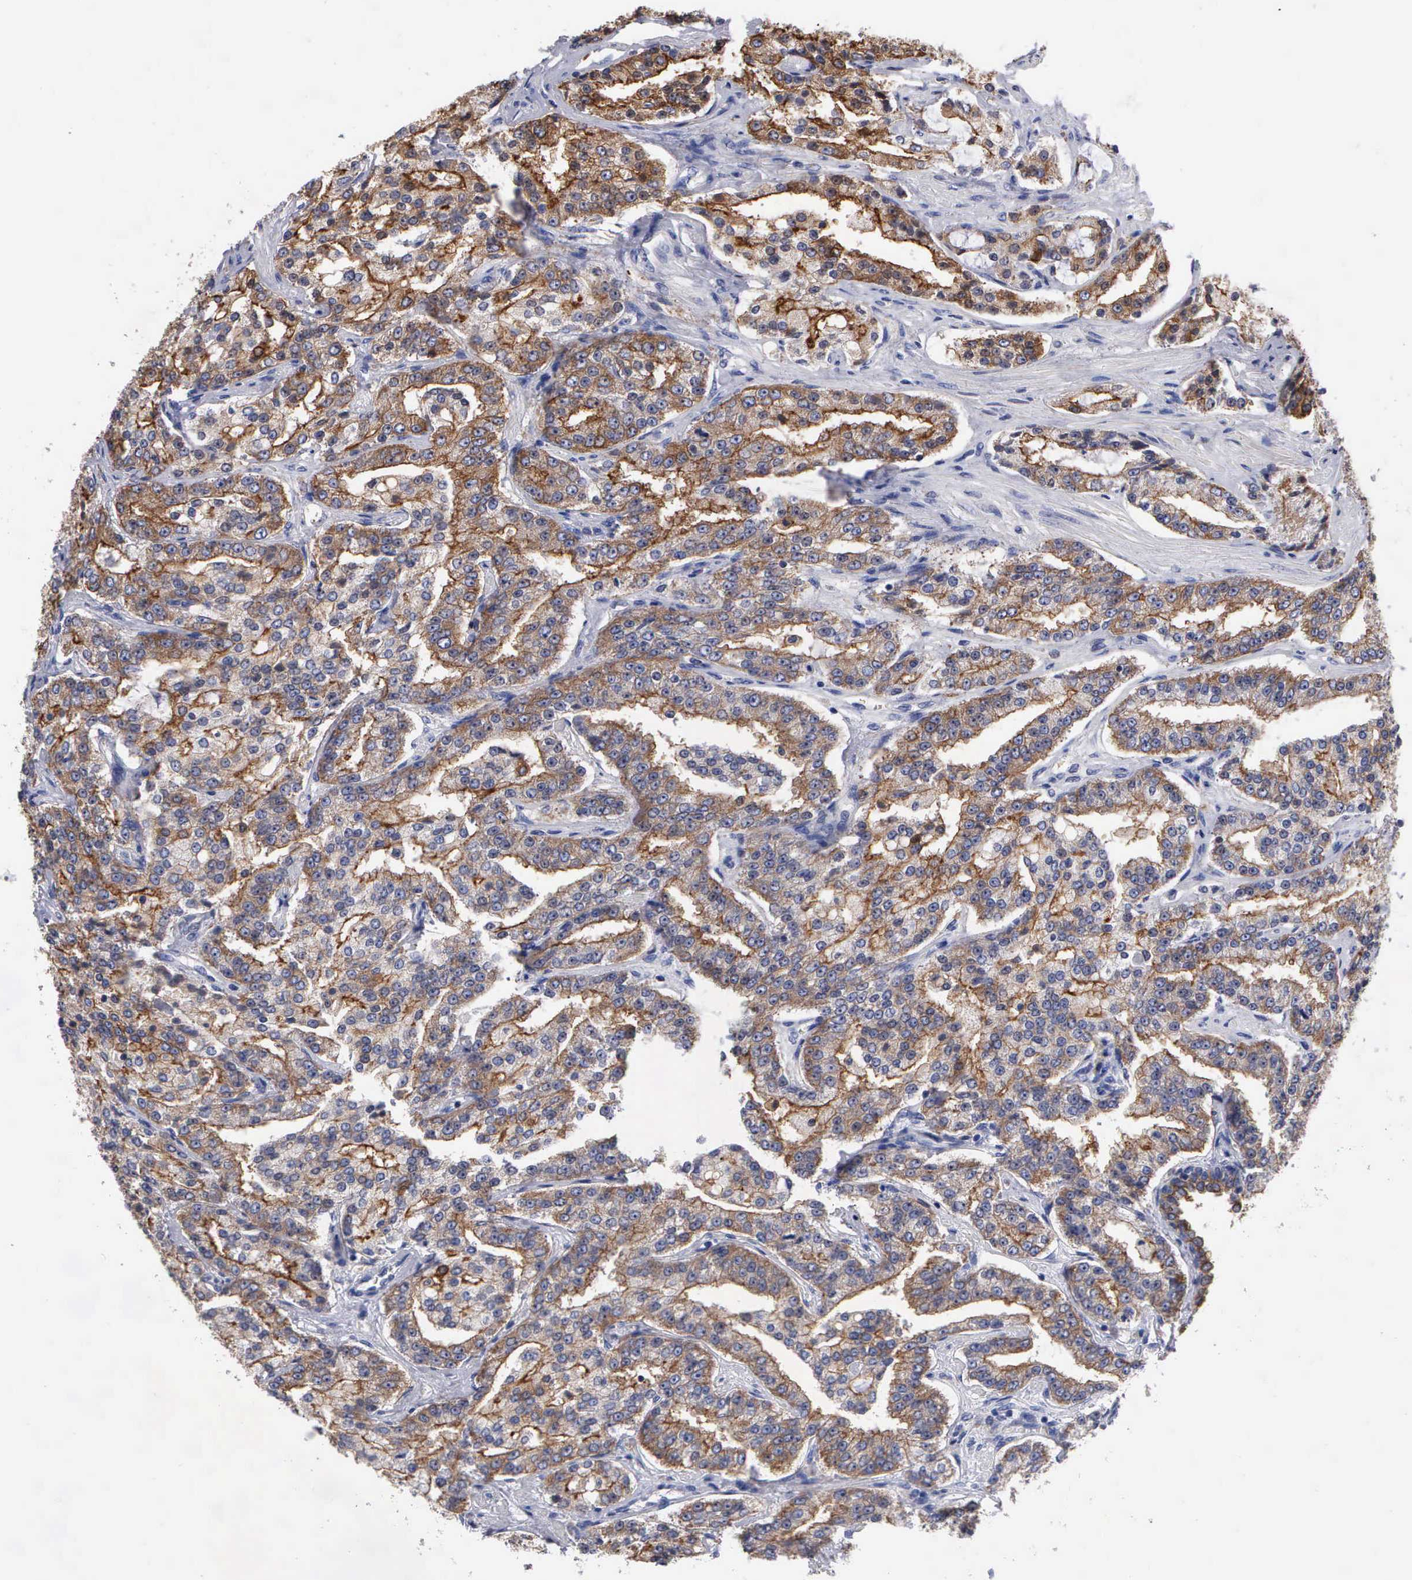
{"staining": {"intensity": "strong", "quantity": ">75%", "location": "cytoplasmic/membranous"}, "tissue": "prostate cancer", "cell_type": "Tumor cells", "image_type": "cancer", "snomed": [{"axis": "morphology", "description": "Adenocarcinoma, Medium grade"}, {"axis": "topography", "description": "Prostate"}], "caption": "Strong cytoplasmic/membranous protein positivity is appreciated in approximately >75% of tumor cells in prostate cancer. (IHC, brightfield microscopy, high magnification).", "gene": "PTGS2", "patient": {"sex": "male", "age": 72}}